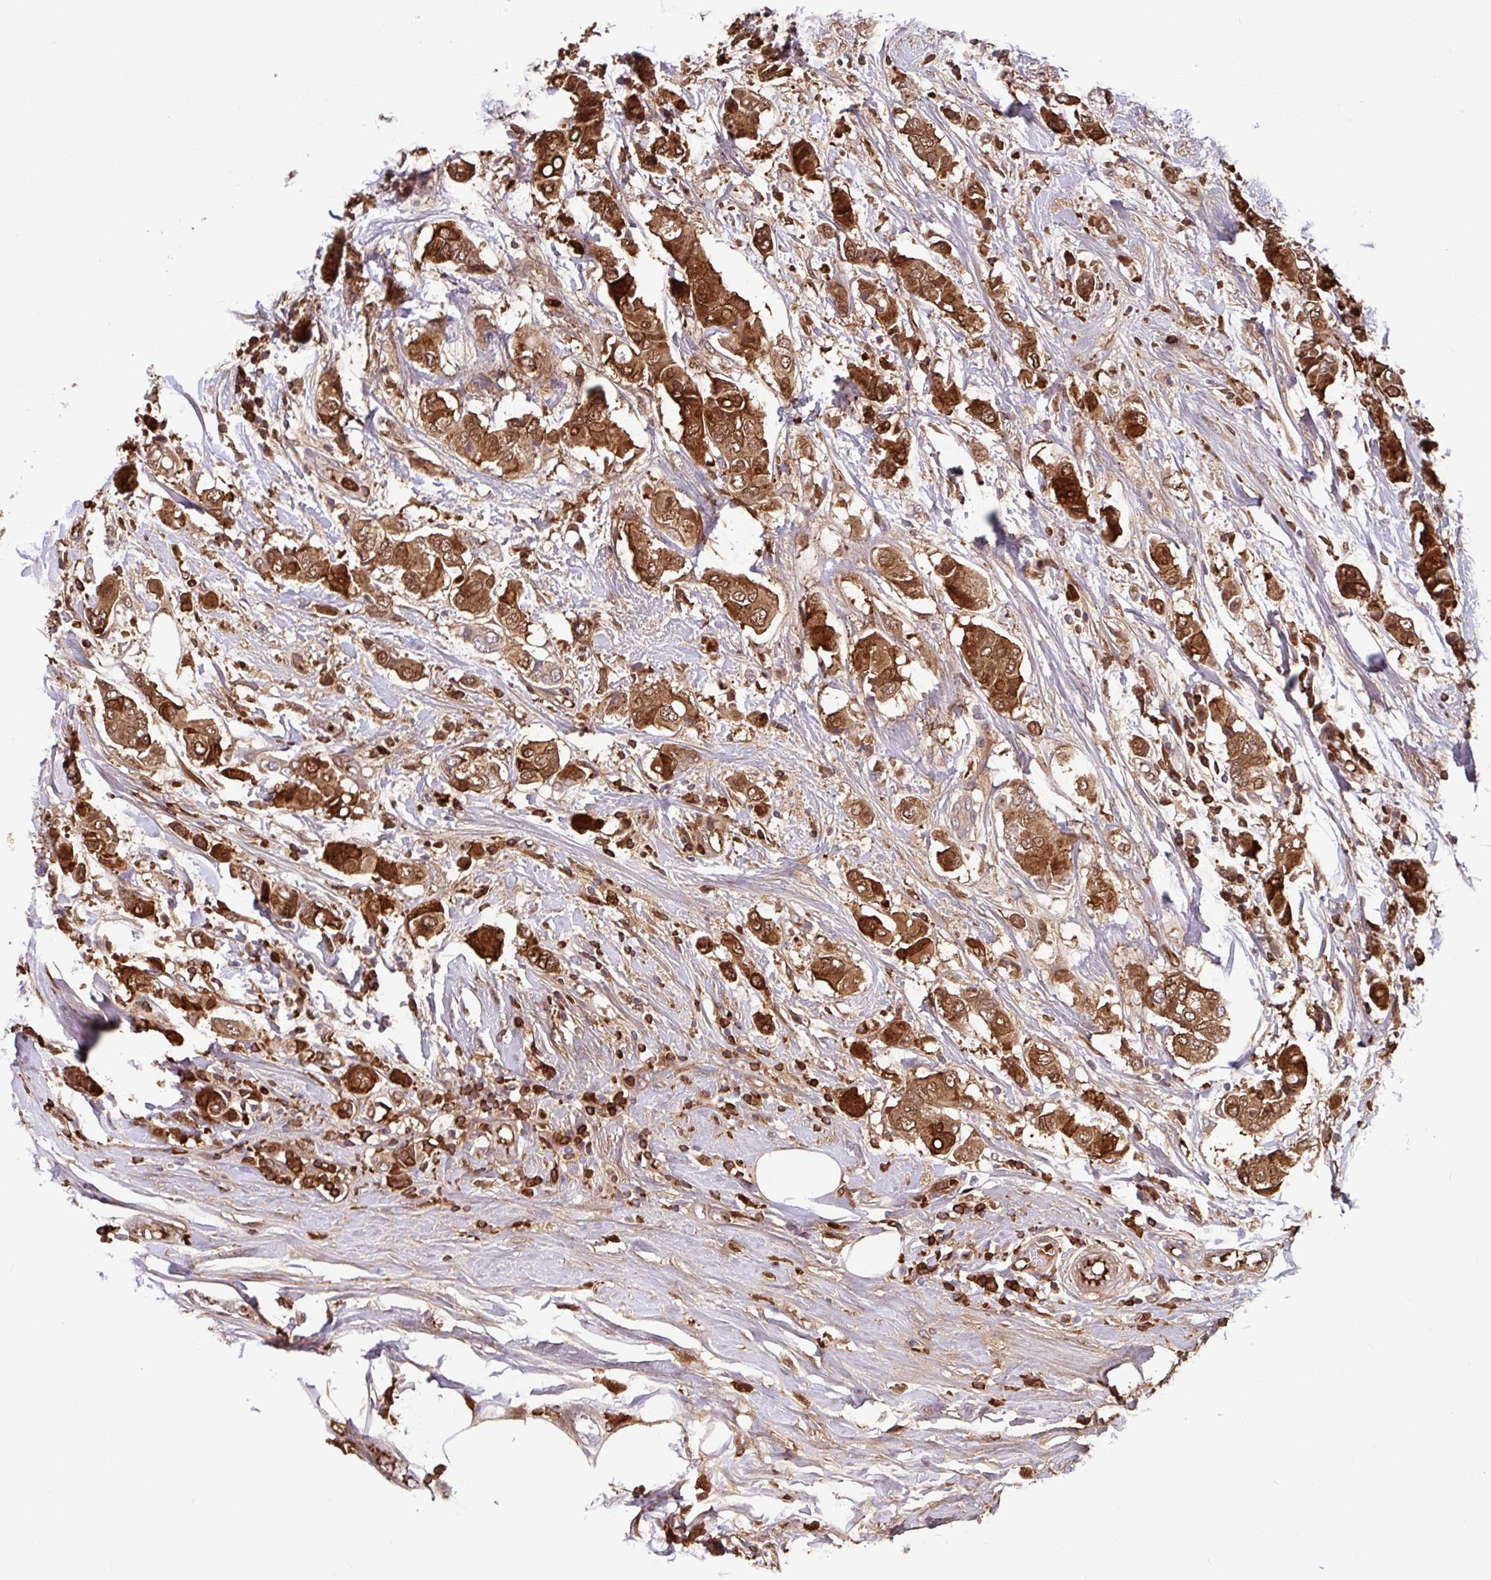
{"staining": {"intensity": "moderate", "quantity": ">75%", "location": "cytoplasmic/membranous,nuclear"}, "tissue": "breast cancer", "cell_type": "Tumor cells", "image_type": "cancer", "snomed": [{"axis": "morphology", "description": "Lobular carcinoma"}, {"axis": "topography", "description": "Breast"}], "caption": "Approximately >75% of tumor cells in human breast cancer reveal moderate cytoplasmic/membranous and nuclear protein positivity as visualized by brown immunohistochemical staining.", "gene": "BLVRA", "patient": {"sex": "female", "age": 51}}